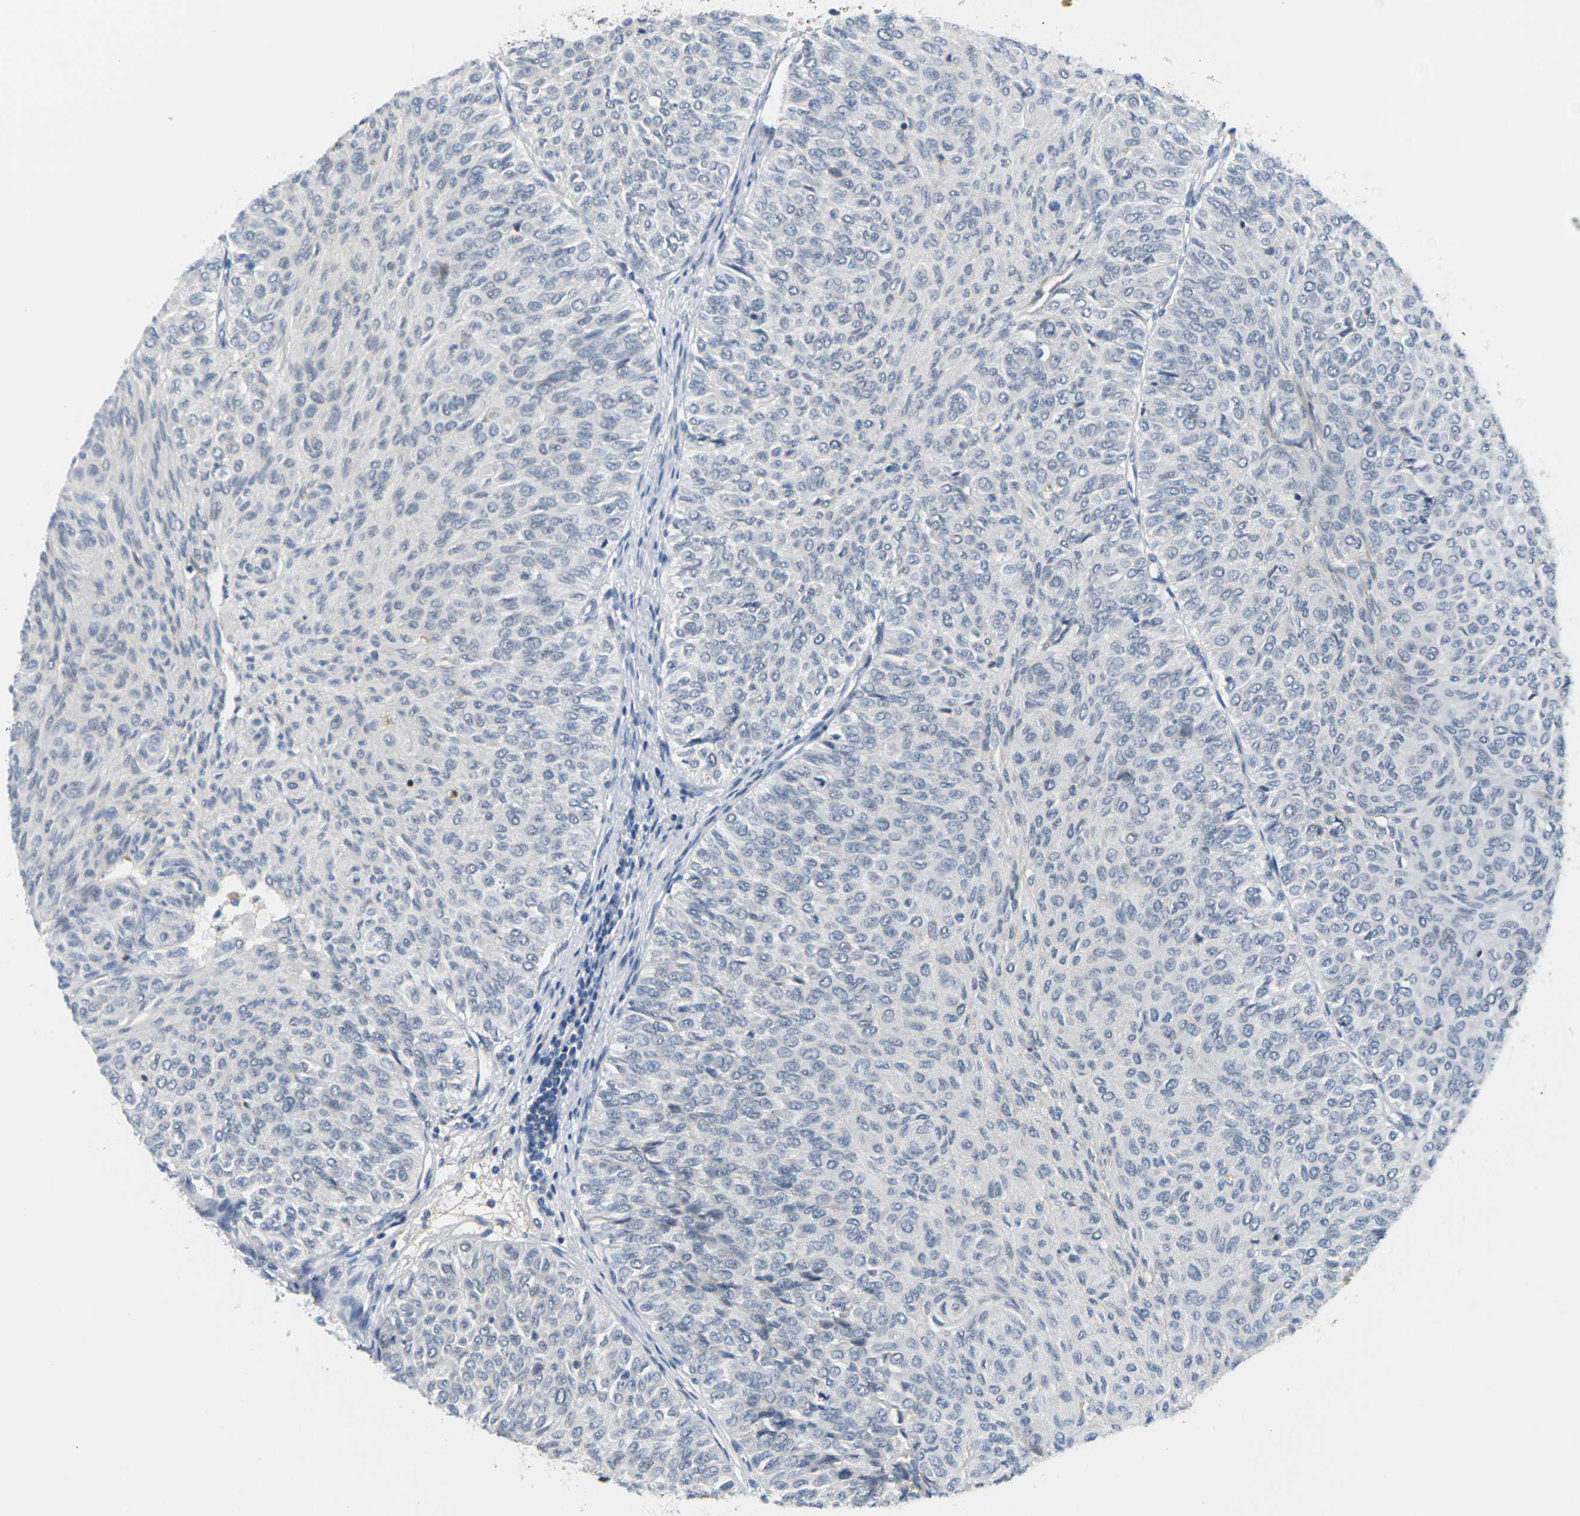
{"staining": {"intensity": "negative", "quantity": "none", "location": "none"}, "tissue": "urothelial cancer", "cell_type": "Tumor cells", "image_type": "cancer", "snomed": [{"axis": "morphology", "description": "Urothelial carcinoma, Low grade"}, {"axis": "topography", "description": "Urinary bladder"}], "caption": "A high-resolution histopathology image shows IHC staining of low-grade urothelial carcinoma, which displays no significant positivity in tumor cells.", "gene": "PKP2", "patient": {"sex": "male", "age": 78}}